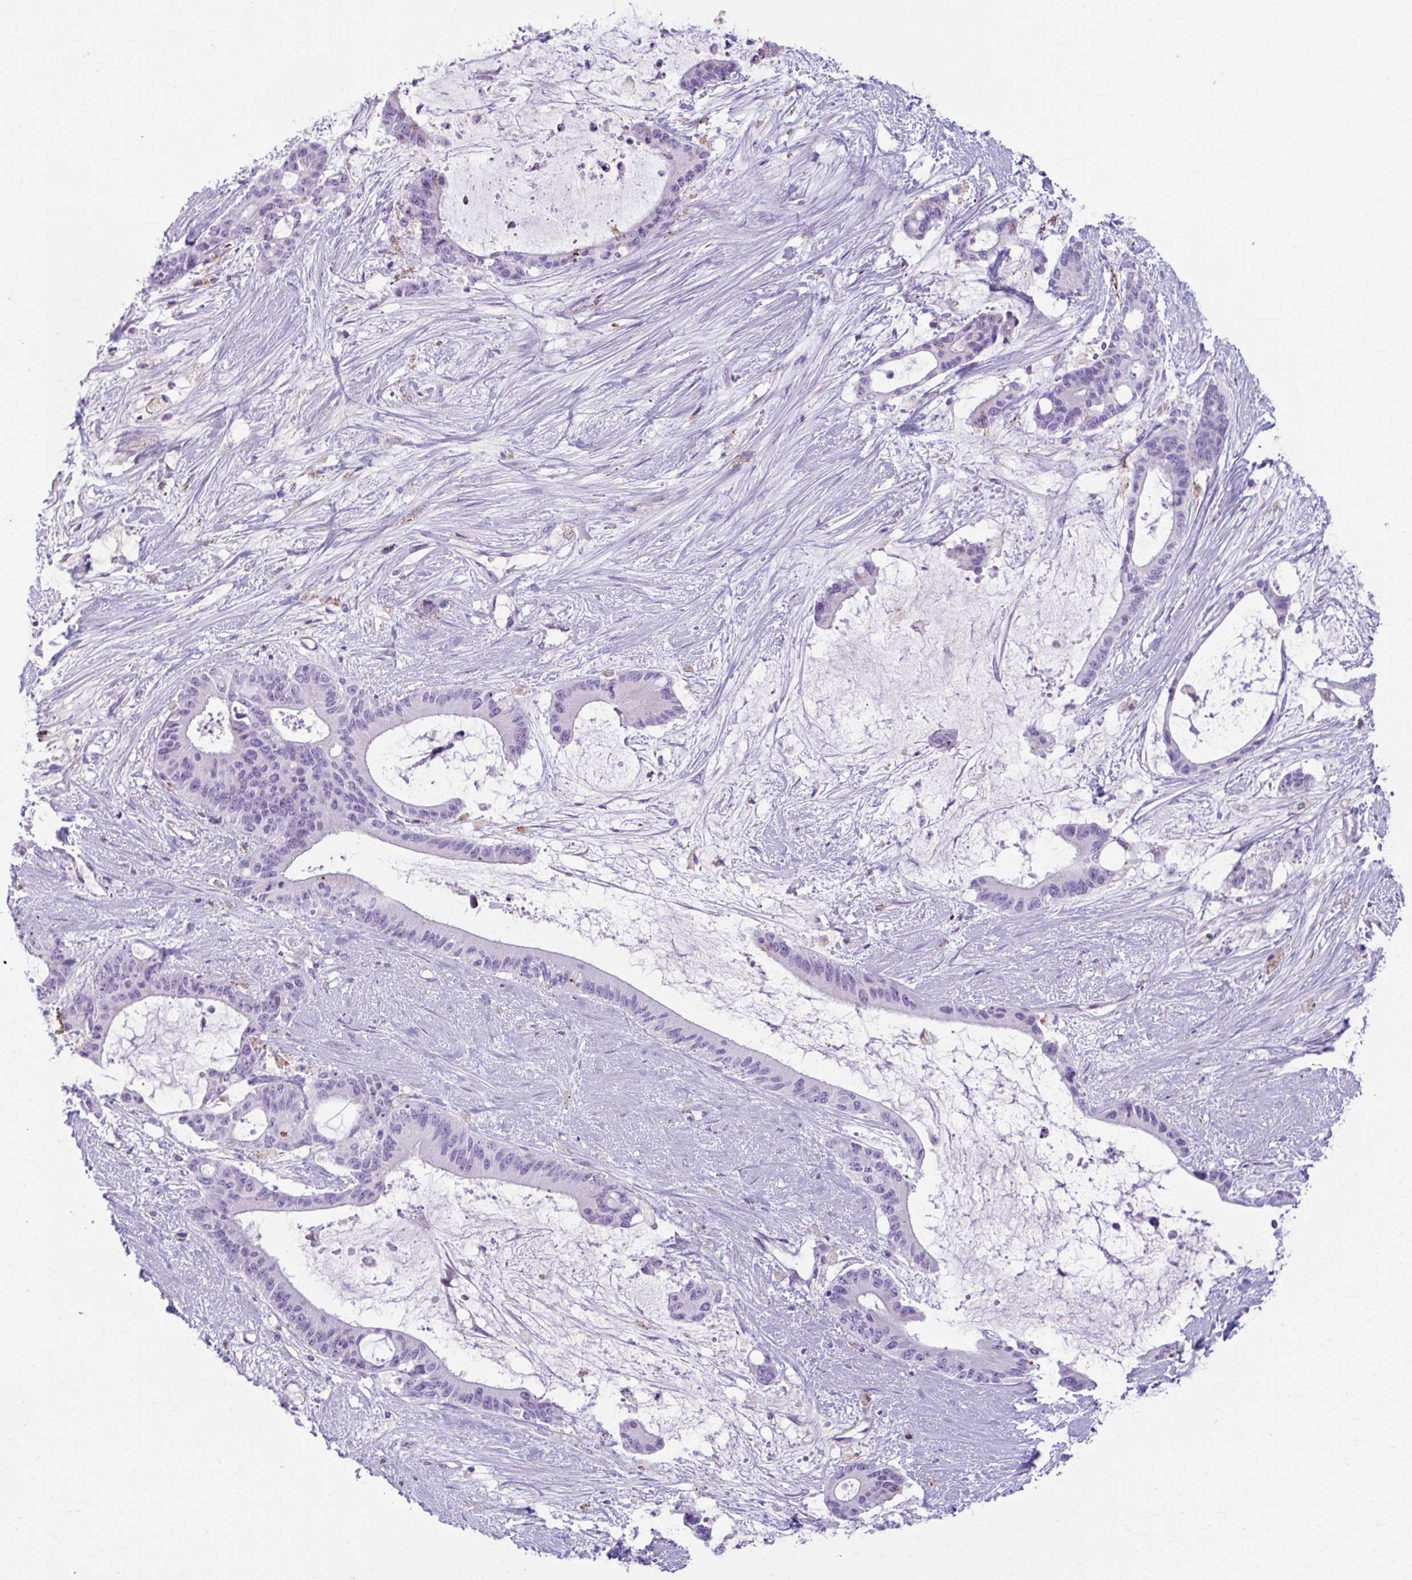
{"staining": {"intensity": "negative", "quantity": "none", "location": "none"}, "tissue": "liver cancer", "cell_type": "Tumor cells", "image_type": "cancer", "snomed": [{"axis": "morphology", "description": "Normal tissue, NOS"}, {"axis": "morphology", "description": "Cholangiocarcinoma"}, {"axis": "topography", "description": "Liver"}, {"axis": "topography", "description": "Peripheral nerve tissue"}], "caption": "There is no significant staining in tumor cells of liver cancer. (Stains: DAB IHC with hematoxylin counter stain, Microscopy: brightfield microscopy at high magnification).", "gene": "C12orf71", "patient": {"sex": "female", "age": 73}}